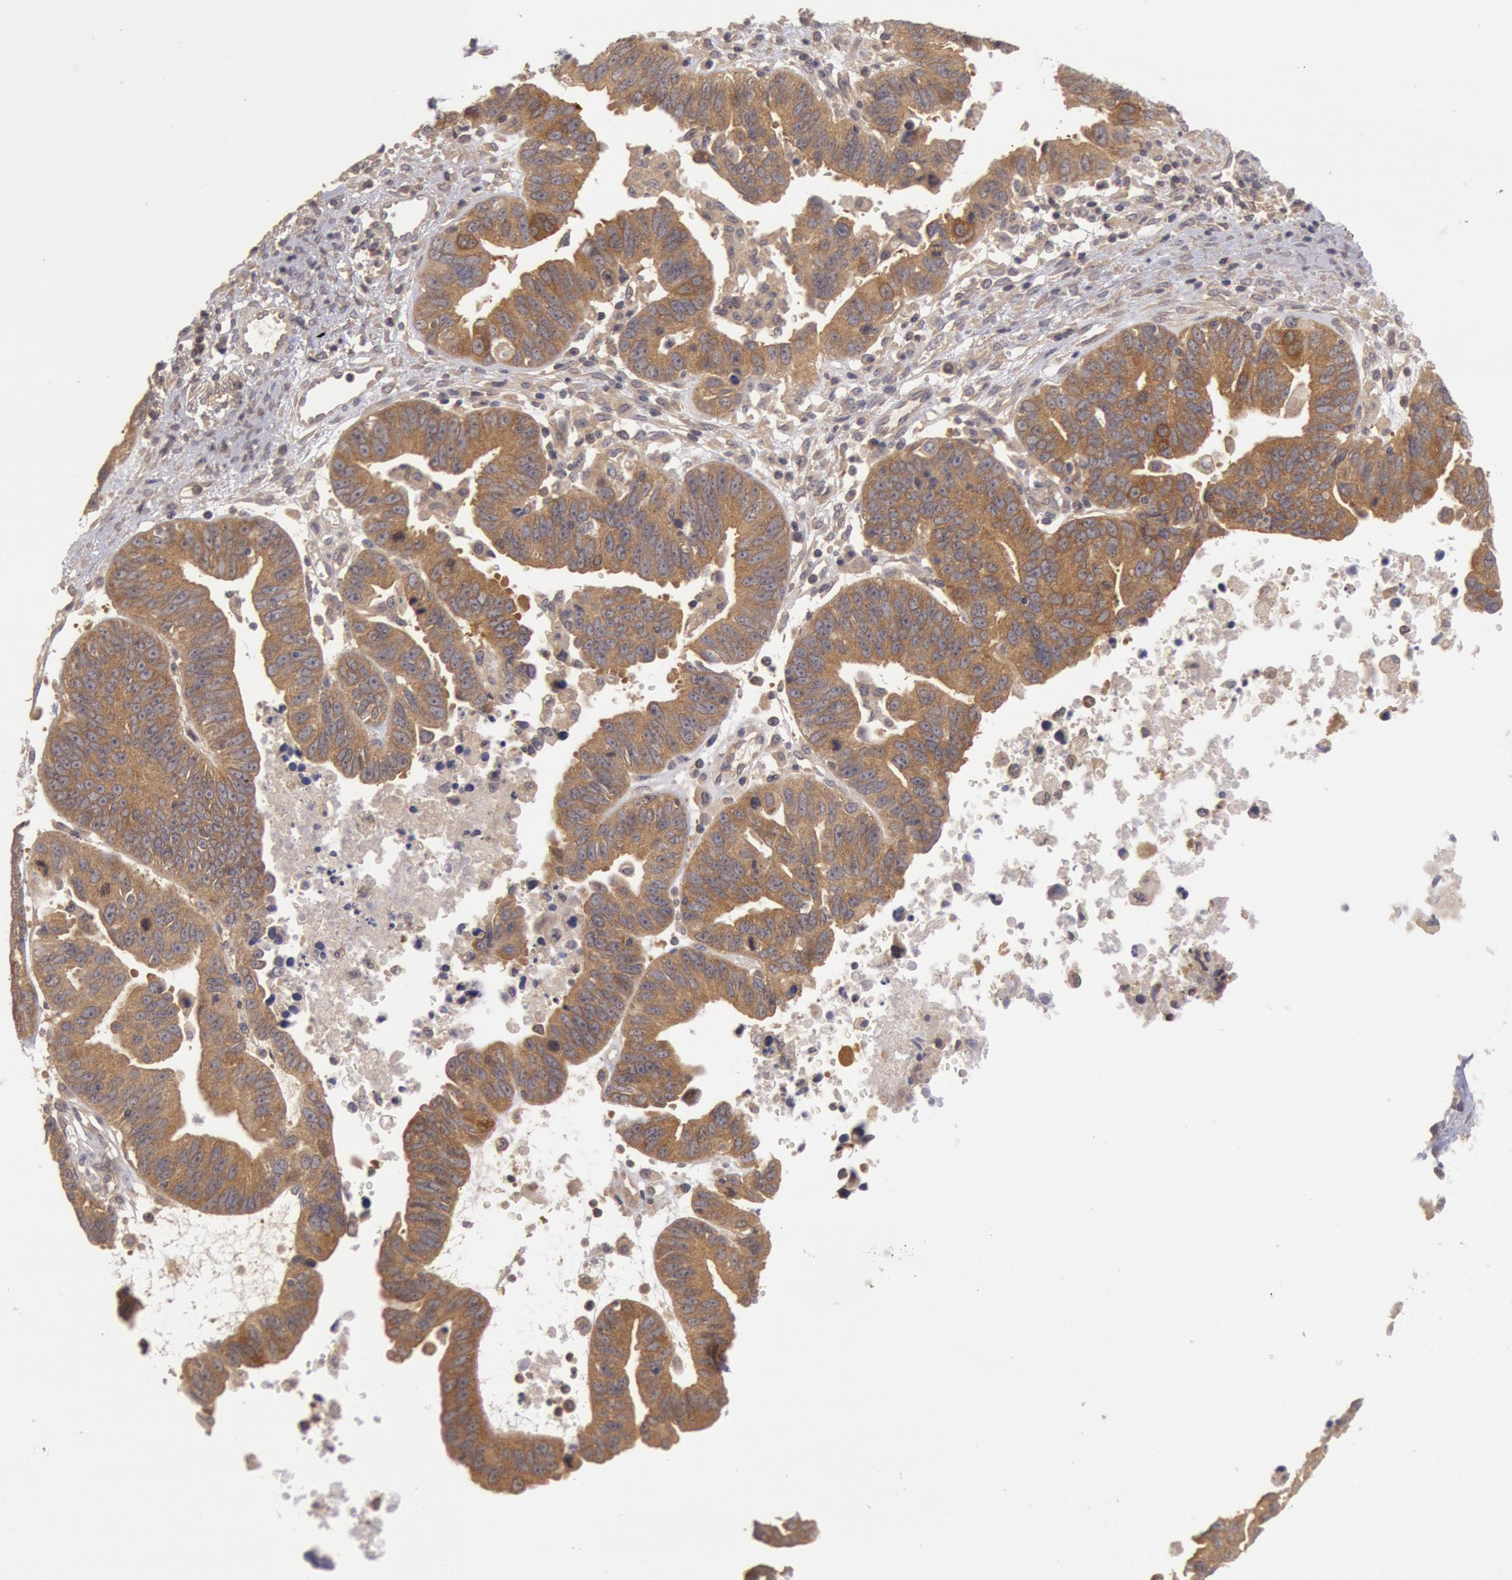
{"staining": {"intensity": "moderate", "quantity": ">75%", "location": "cytoplasmic/membranous"}, "tissue": "ovarian cancer", "cell_type": "Tumor cells", "image_type": "cancer", "snomed": [{"axis": "morphology", "description": "Carcinoma, endometroid"}, {"axis": "morphology", "description": "Cystadenocarcinoma, serous, NOS"}, {"axis": "topography", "description": "Ovary"}], "caption": "Endometroid carcinoma (ovarian) stained for a protein displays moderate cytoplasmic/membranous positivity in tumor cells.", "gene": "BRAF", "patient": {"sex": "female", "age": 45}}